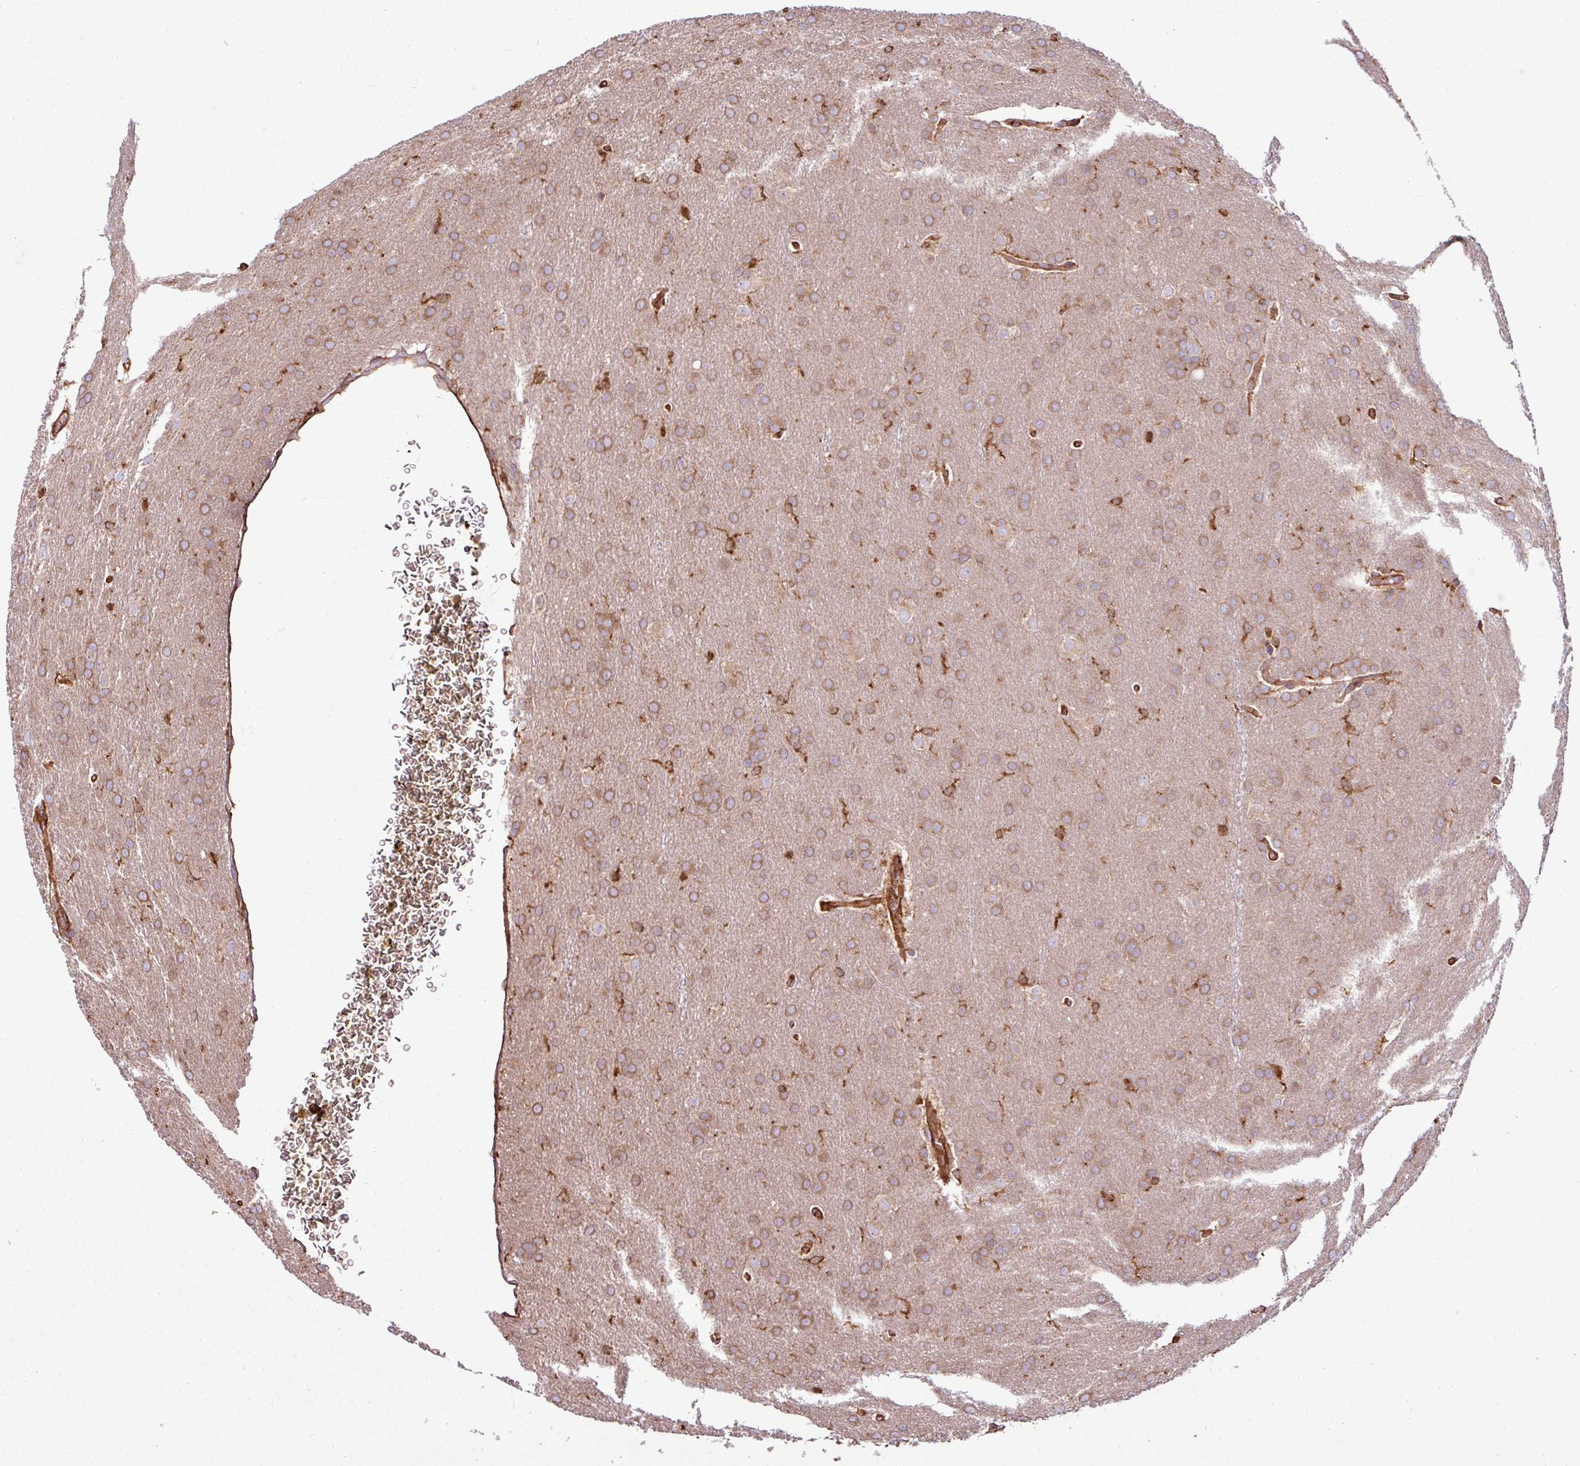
{"staining": {"intensity": "moderate", "quantity": ">75%", "location": "cytoplasmic/membranous"}, "tissue": "glioma", "cell_type": "Tumor cells", "image_type": "cancer", "snomed": [{"axis": "morphology", "description": "Glioma, malignant, Low grade"}, {"axis": "topography", "description": "Brain"}], "caption": "IHC of glioma displays medium levels of moderate cytoplasmic/membranous staining in about >75% of tumor cells.", "gene": "PACSIN2", "patient": {"sex": "female", "age": 32}}